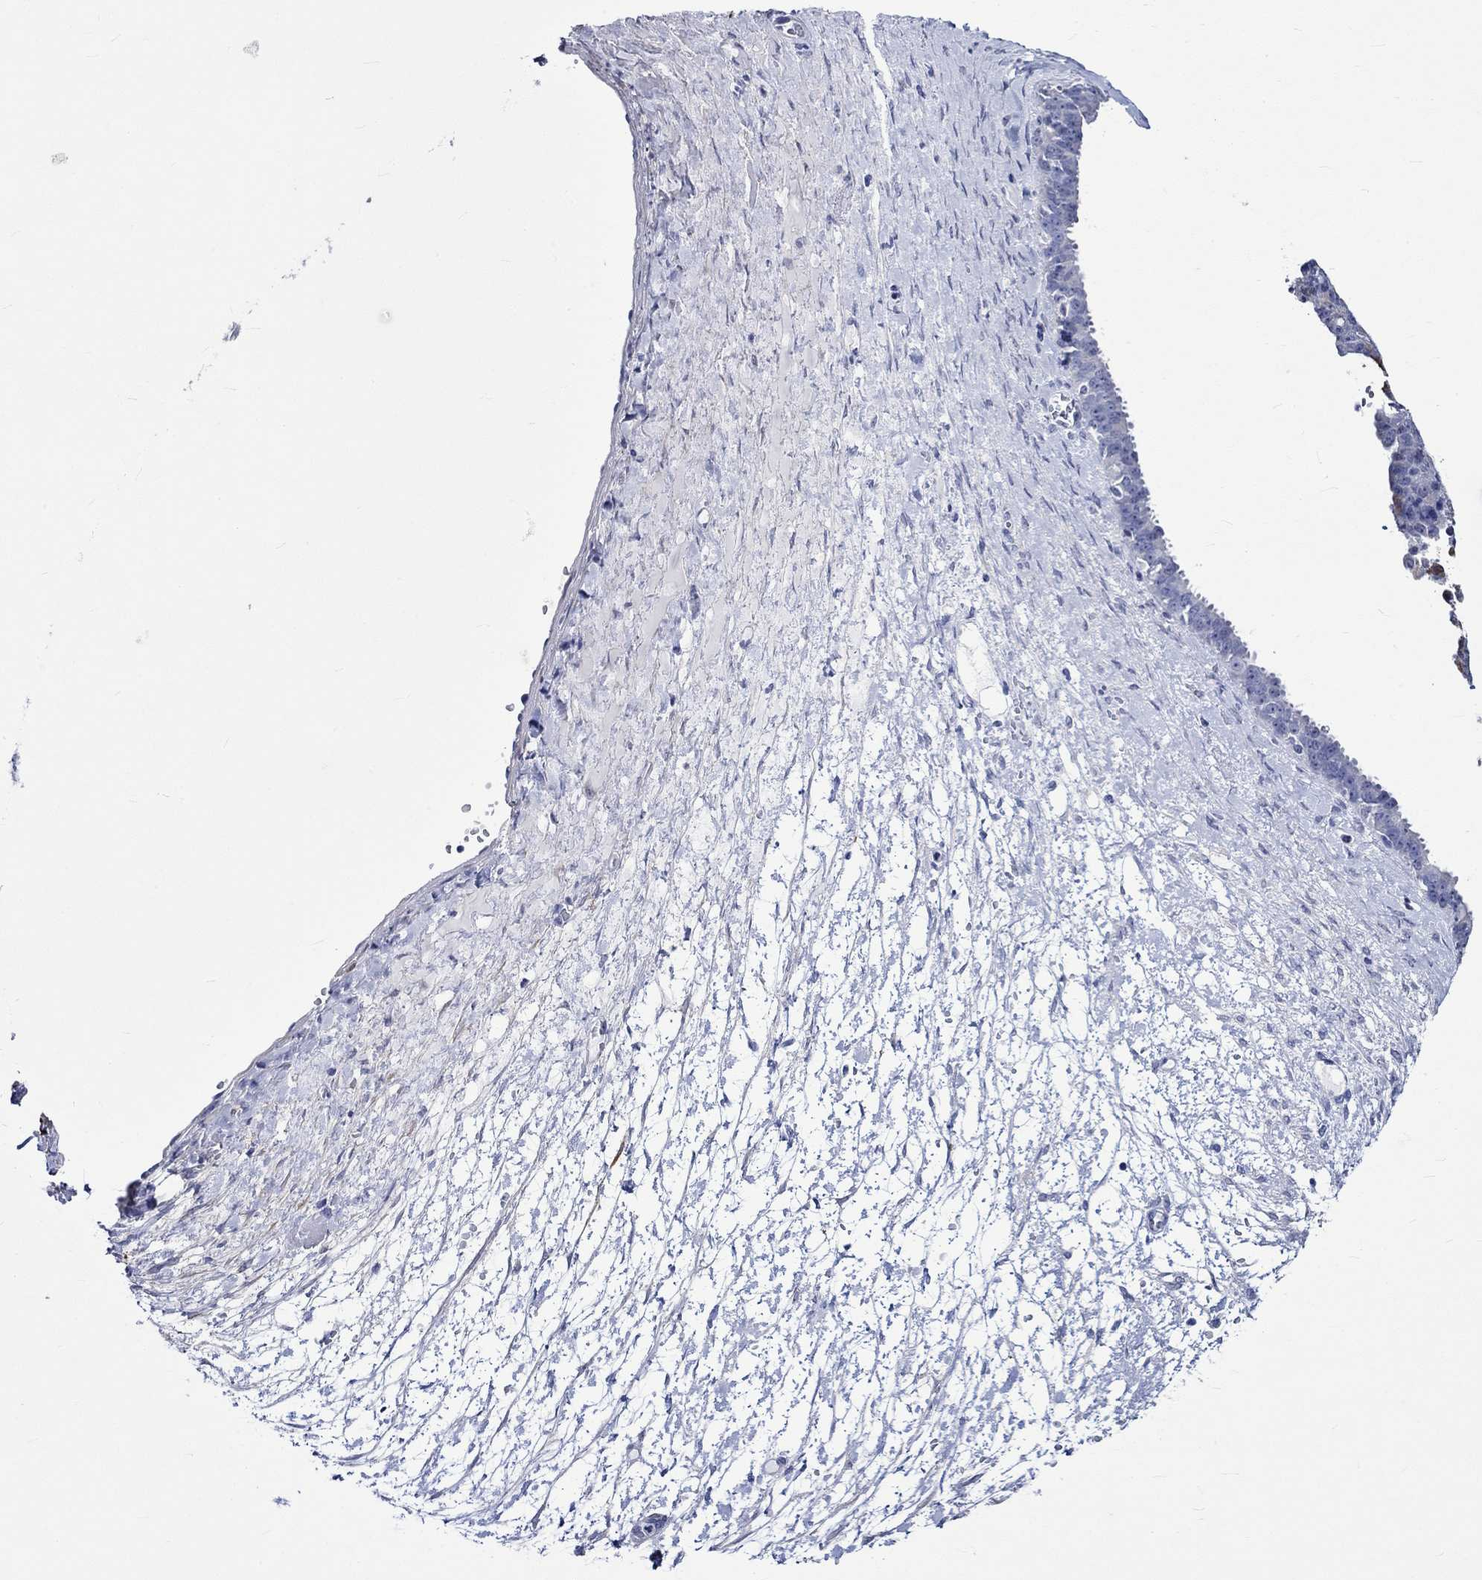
{"staining": {"intensity": "negative", "quantity": "none", "location": "none"}, "tissue": "ovarian cancer", "cell_type": "Tumor cells", "image_type": "cancer", "snomed": [{"axis": "morphology", "description": "Cystadenocarcinoma, serous, NOS"}, {"axis": "topography", "description": "Ovary"}], "caption": "Tumor cells show no significant positivity in ovarian cancer.", "gene": "CRYAB", "patient": {"sex": "female", "age": 71}}